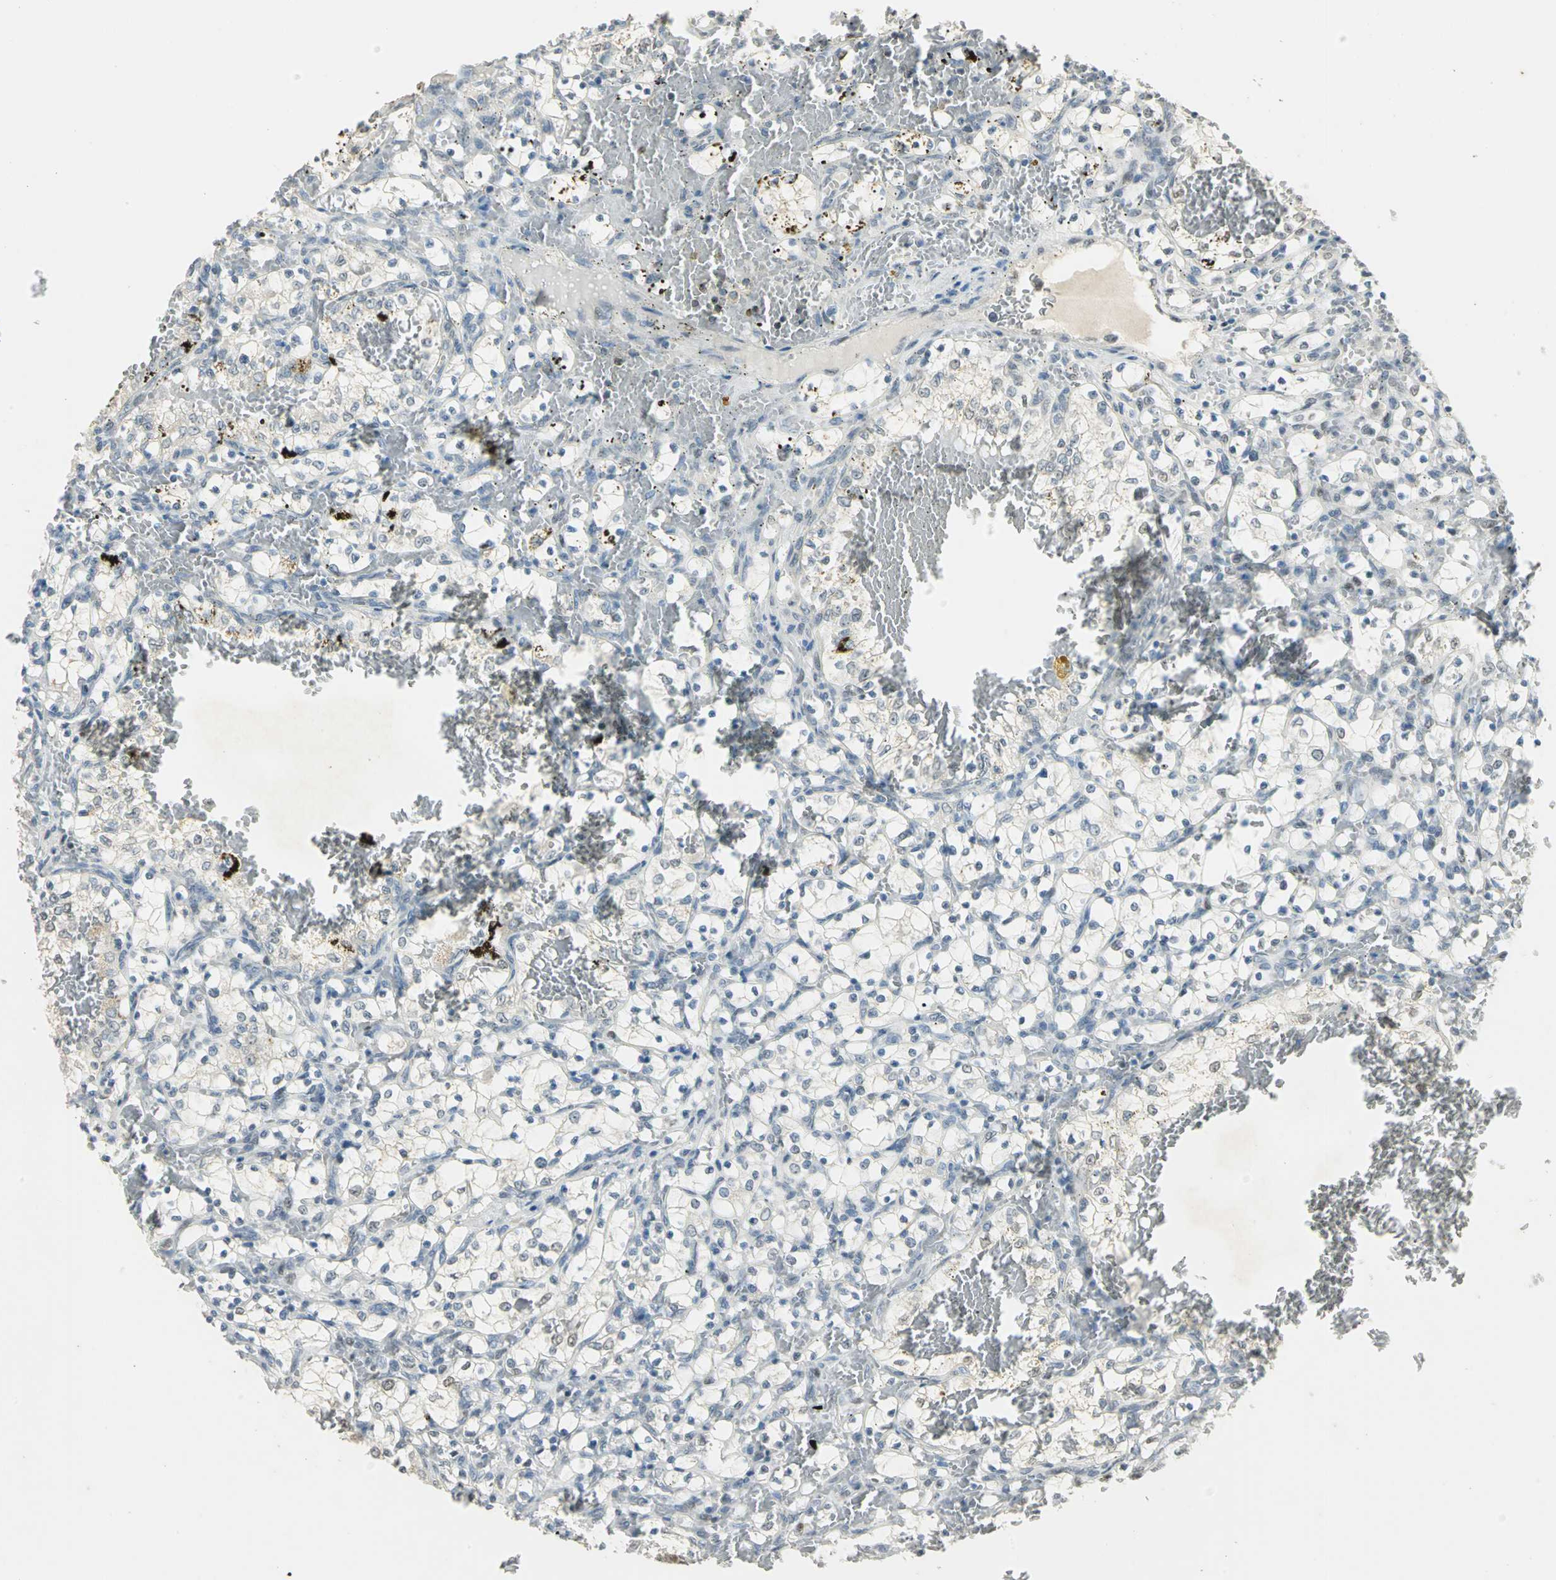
{"staining": {"intensity": "moderate", "quantity": "<25%", "location": "nuclear"}, "tissue": "renal cancer", "cell_type": "Tumor cells", "image_type": "cancer", "snomed": [{"axis": "morphology", "description": "Adenocarcinoma, NOS"}, {"axis": "topography", "description": "Kidney"}], "caption": "Protein staining by IHC demonstrates moderate nuclear positivity in about <25% of tumor cells in renal cancer.", "gene": "AK6", "patient": {"sex": "female", "age": 69}}